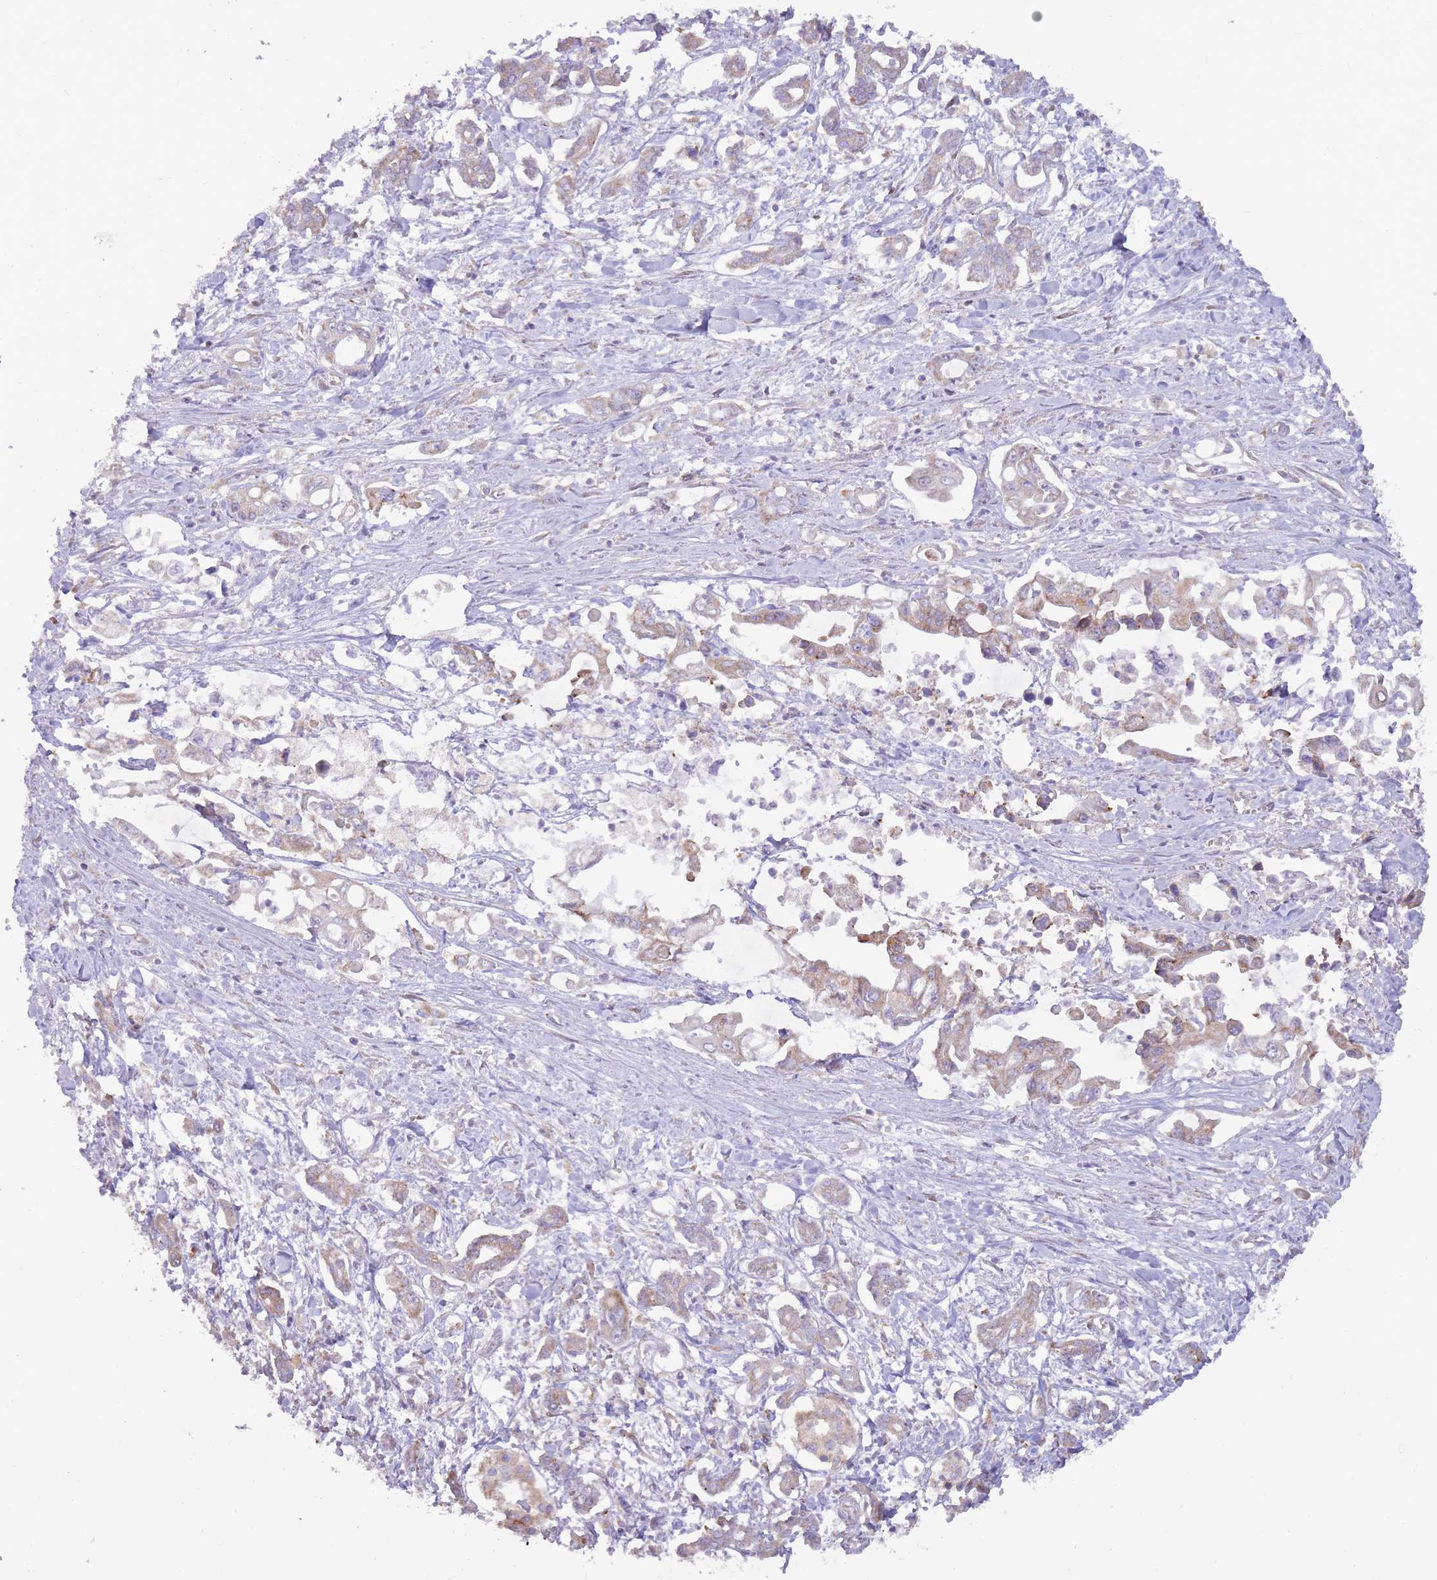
{"staining": {"intensity": "weak", "quantity": "25%-75%", "location": "cytoplasmic/membranous"}, "tissue": "pancreatic cancer", "cell_type": "Tumor cells", "image_type": "cancer", "snomed": [{"axis": "morphology", "description": "Adenocarcinoma, NOS"}, {"axis": "topography", "description": "Pancreas"}], "caption": "Immunohistochemistry (IHC) (DAB) staining of pancreatic cancer (adenocarcinoma) exhibits weak cytoplasmic/membranous protein staining in approximately 25%-75% of tumor cells.", "gene": "TRAPPC5", "patient": {"sex": "male", "age": 61}}